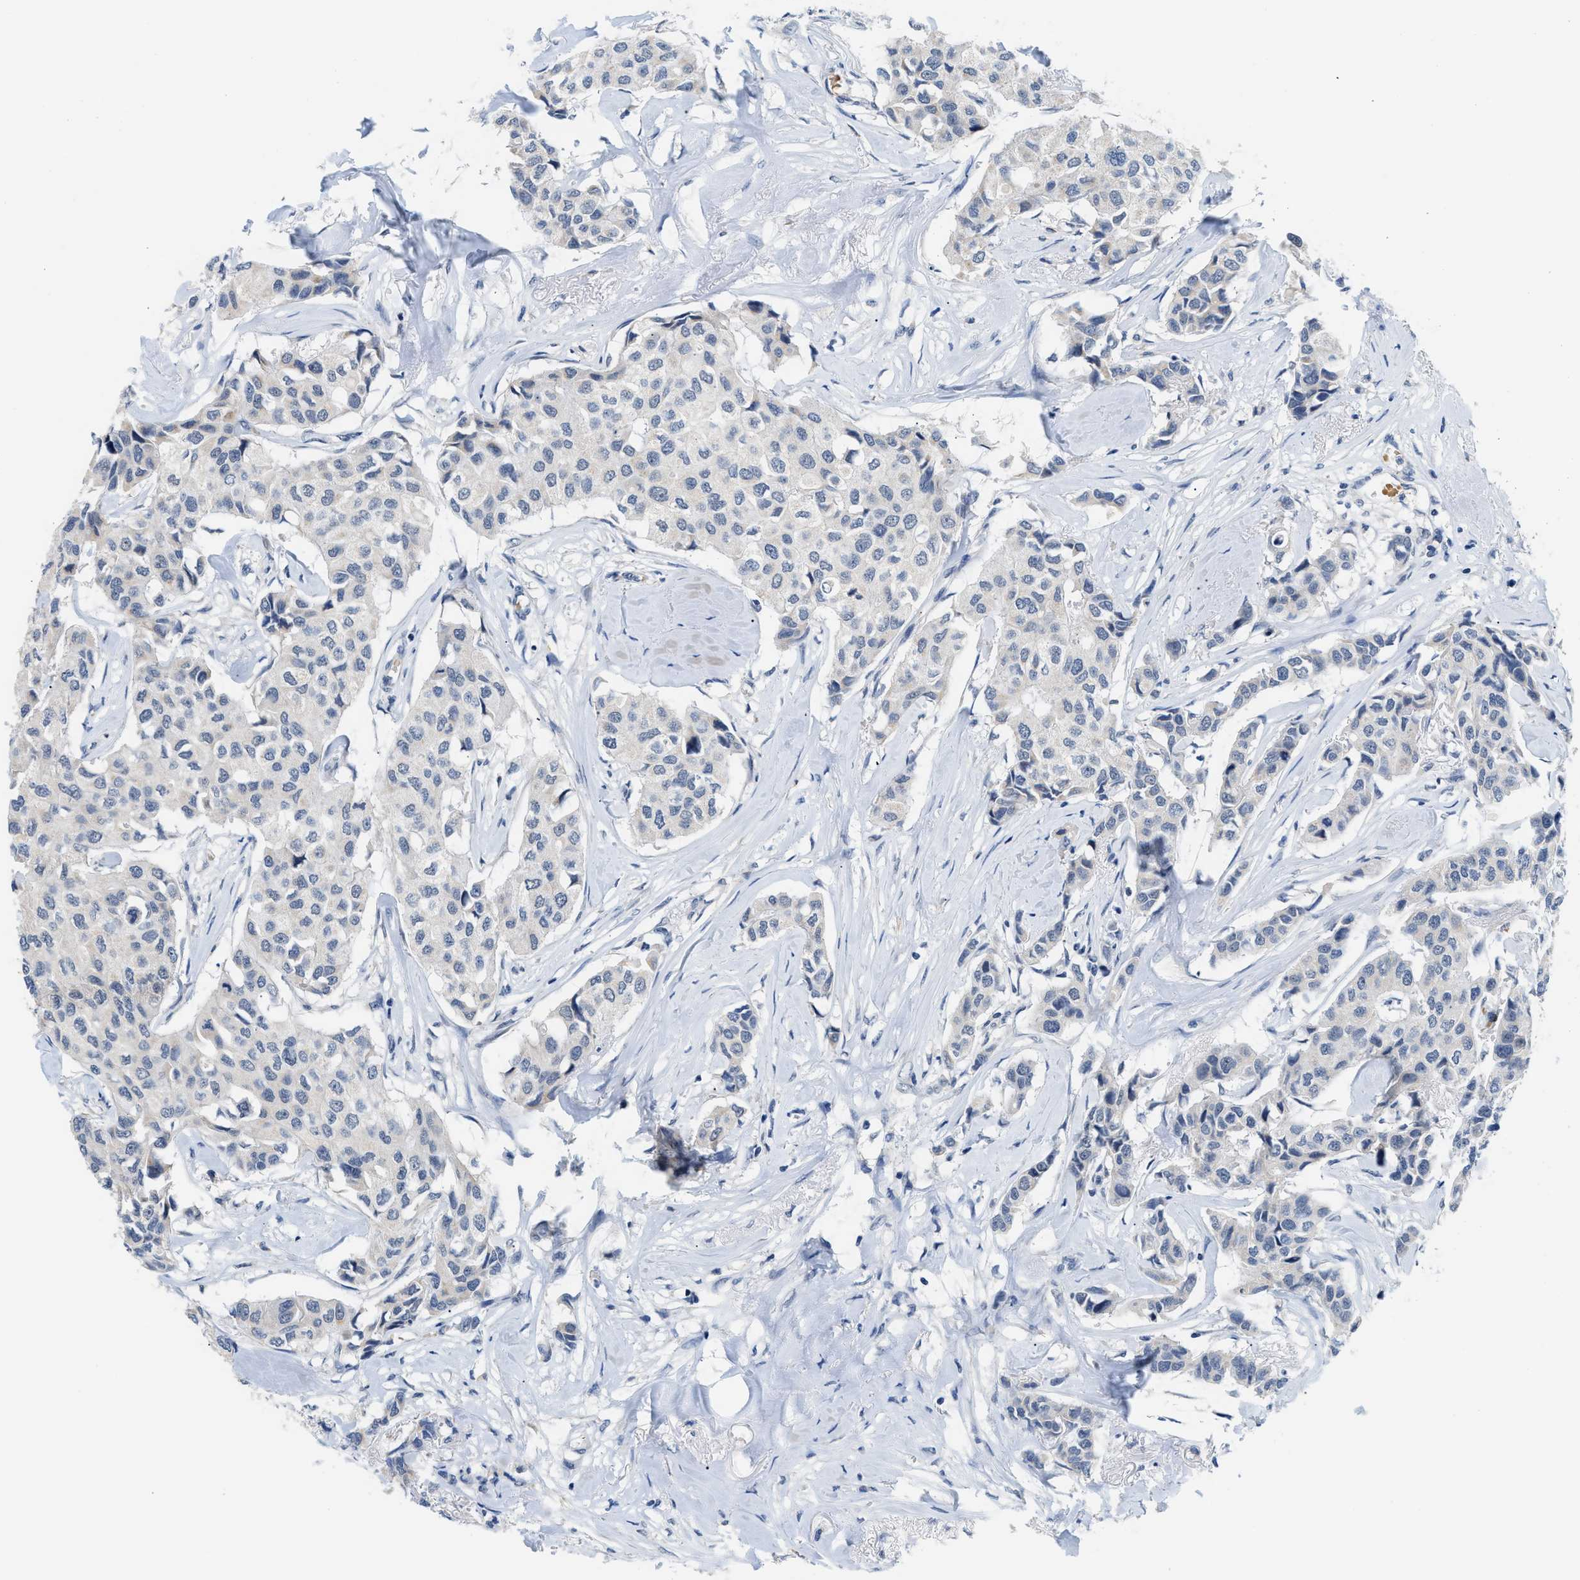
{"staining": {"intensity": "negative", "quantity": "none", "location": "none"}, "tissue": "breast cancer", "cell_type": "Tumor cells", "image_type": "cancer", "snomed": [{"axis": "morphology", "description": "Duct carcinoma"}, {"axis": "topography", "description": "Breast"}], "caption": "DAB (3,3'-diaminobenzidine) immunohistochemical staining of human breast cancer (intraductal carcinoma) displays no significant staining in tumor cells. Brightfield microscopy of IHC stained with DAB (3,3'-diaminobenzidine) (brown) and hematoxylin (blue), captured at high magnification.", "gene": "PSAT1", "patient": {"sex": "female", "age": 80}}